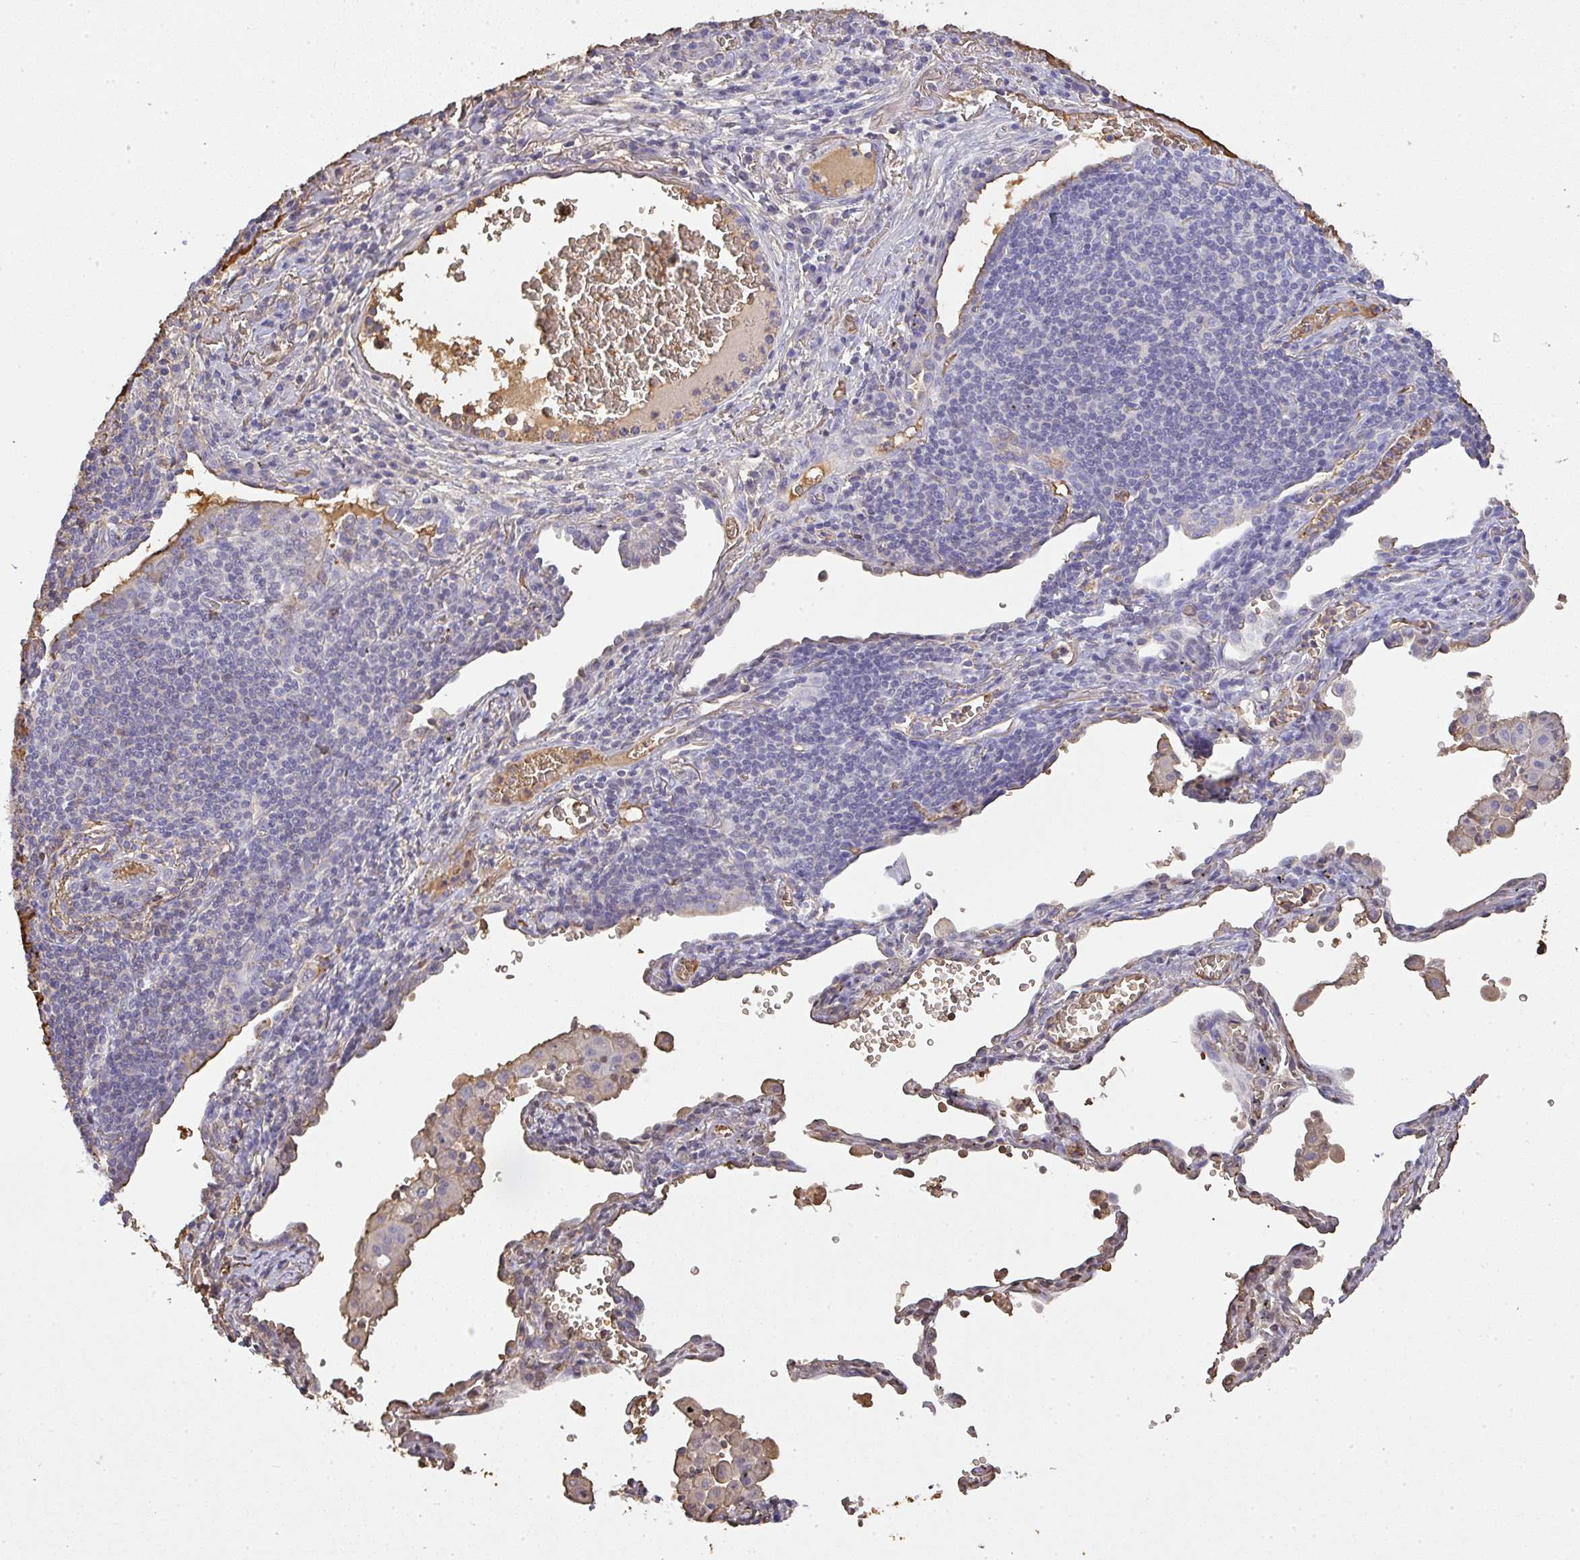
{"staining": {"intensity": "weak", "quantity": "<25%", "location": "cytoplasmic/membranous"}, "tissue": "lung cancer", "cell_type": "Tumor cells", "image_type": "cancer", "snomed": [{"axis": "morphology", "description": "Squamous cell carcinoma, NOS"}, {"axis": "topography", "description": "Lung"}], "caption": "Immunohistochemical staining of human squamous cell carcinoma (lung) displays no significant expression in tumor cells.", "gene": "SMYD5", "patient": {"sex": "male", "age": 76}}